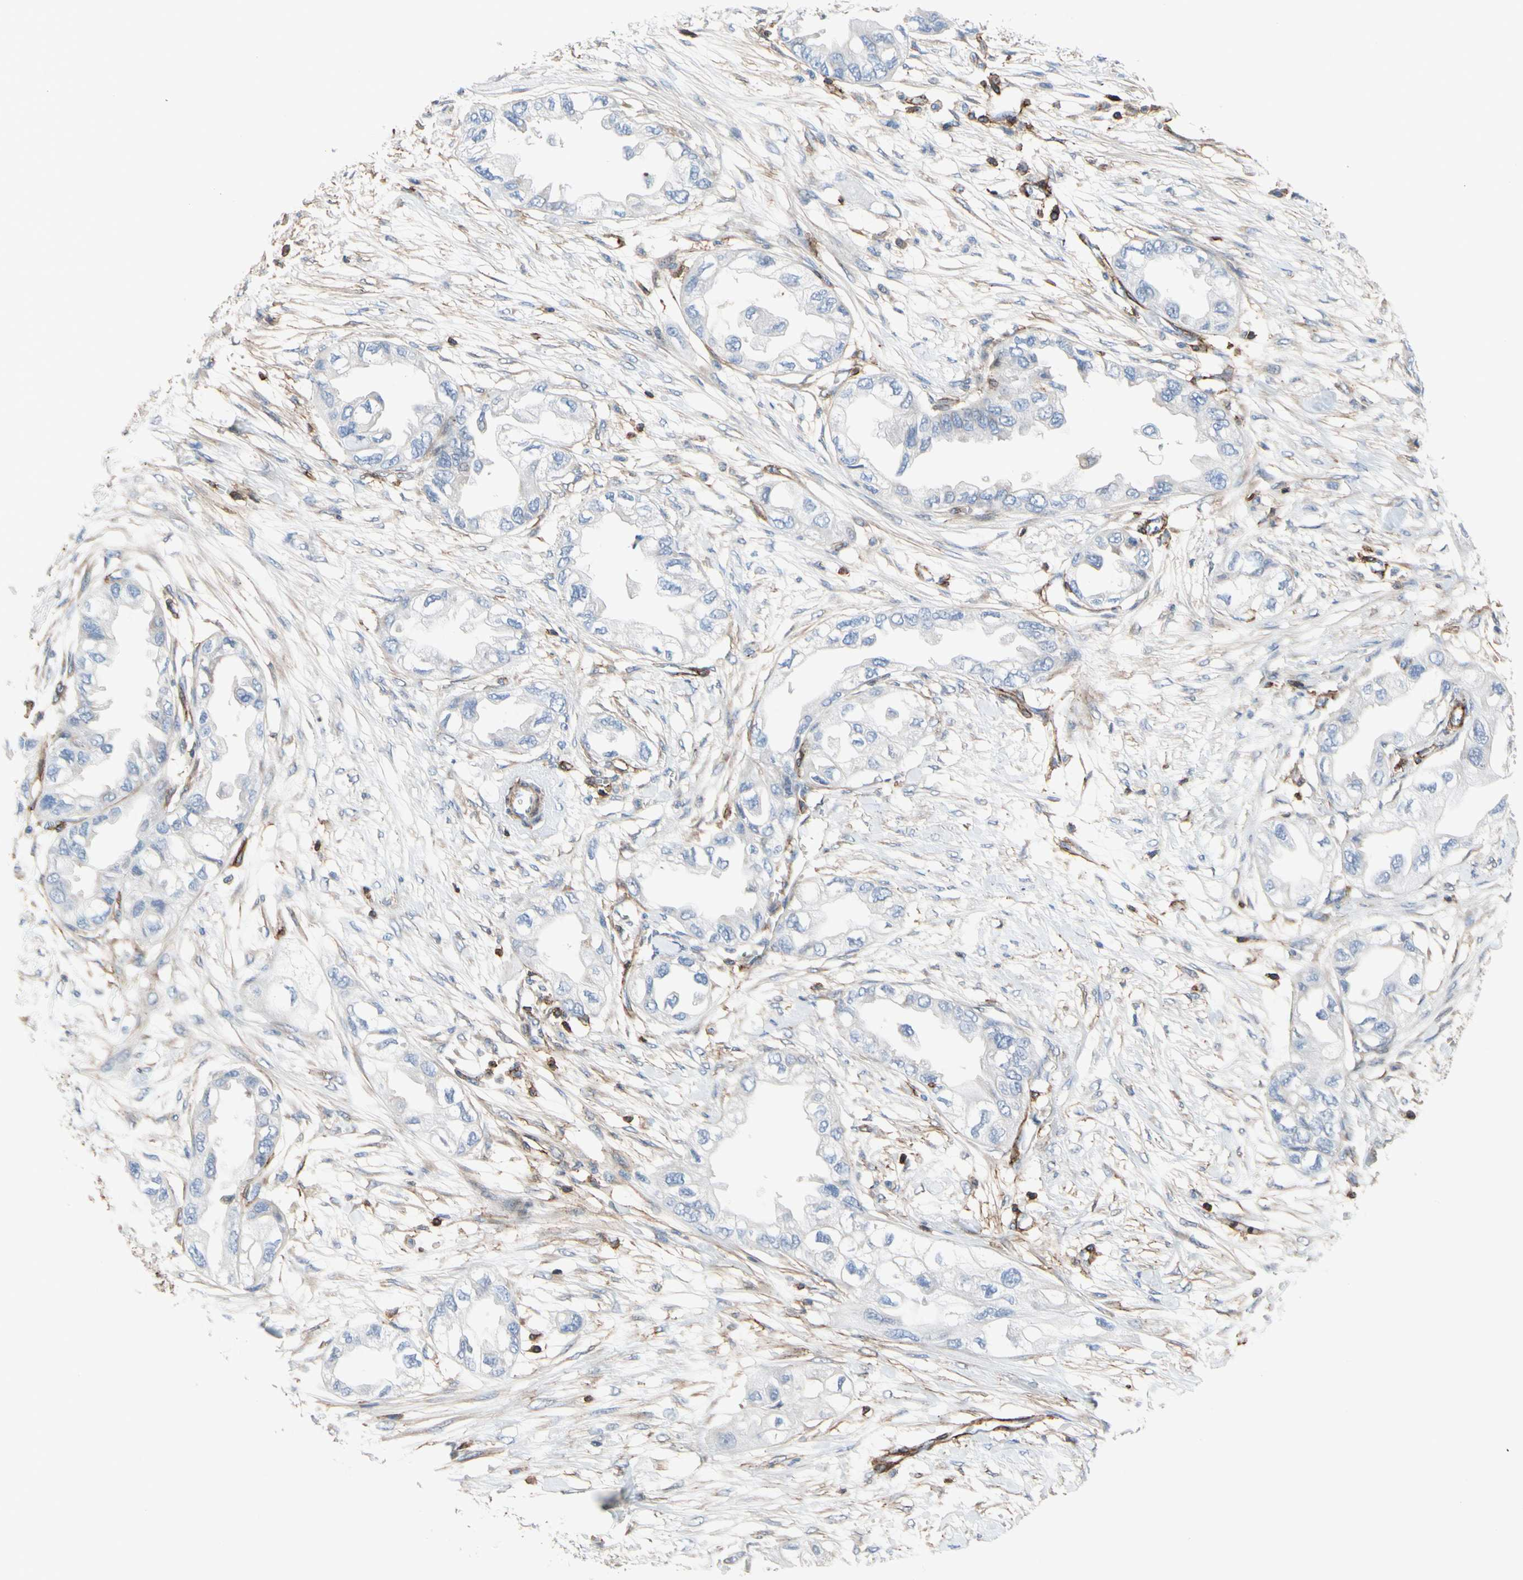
{"staining": {"intensity": "negative", "quantity": "none", "location": "none"}, "tissue": "endometrial cancer", "cell_type": "Tumor cells", "image_type": "cancer", "snomed": [{"axis": "morphology", "description": "Adenocarcinoma, NOS"}, {"axis": "topography", "description": "Endometrium"}], "caption": "An immunohistochemistry (IHC) image of endometrial adenocarcinoma is shown. There is no staining in tumor cells of endometrial adenocarcinoma.", "gene": "ANXA6", "patient": {"sex": "female", "age": 67}}